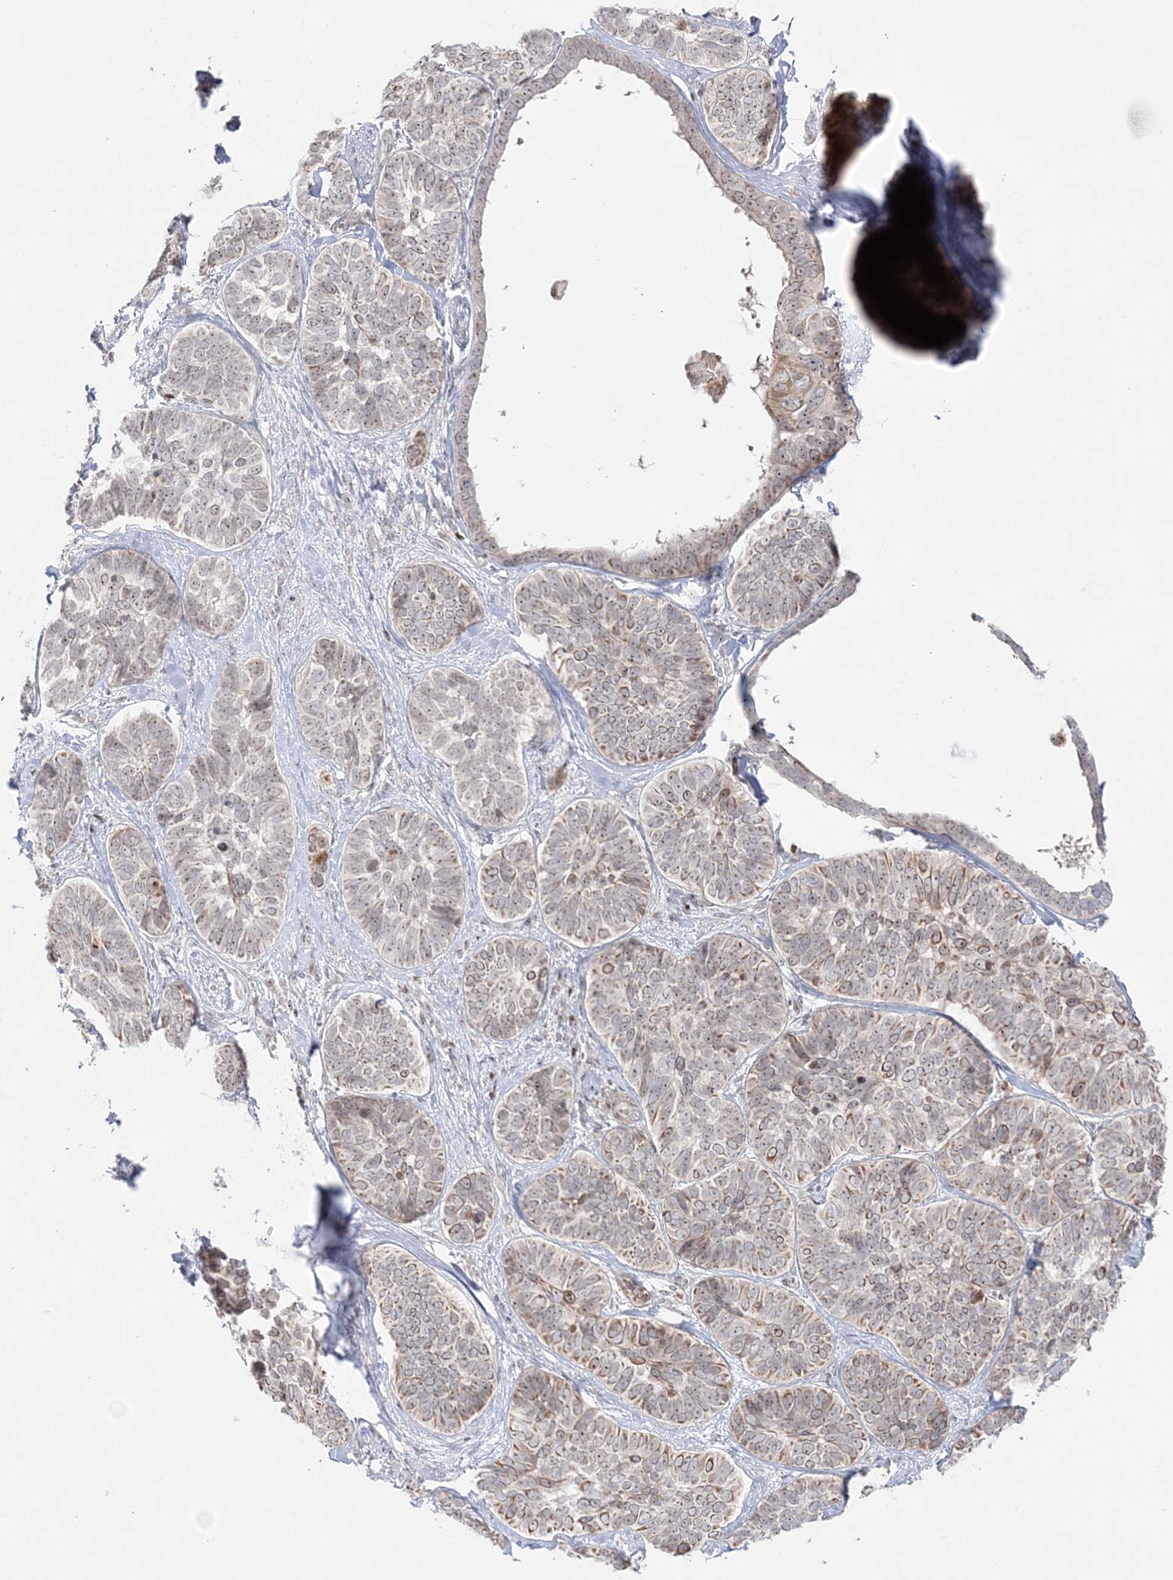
{"staining": {"intensity": "weak", "quantity": "25%-75%", "location": "cytoplasmic/membranous,nuclear"}, "tissue": "skin cancer", "cell_type": "Tumor cells", "image_type": "cancer", "snomed": [{"axis": "morphology", "description": "Basal cell carcinoma"}, {"axis": "topography", "description": "Skin"}], "caption": "Tumor cells exhibit low levels of weak cytoplasmic/membranous and nuclear expression in about 25%-75% of cells in human skin cancer (basal cell carcinoma).", "gene": "SH3BP4", "patient": {"sex": "male", "age": 62}}